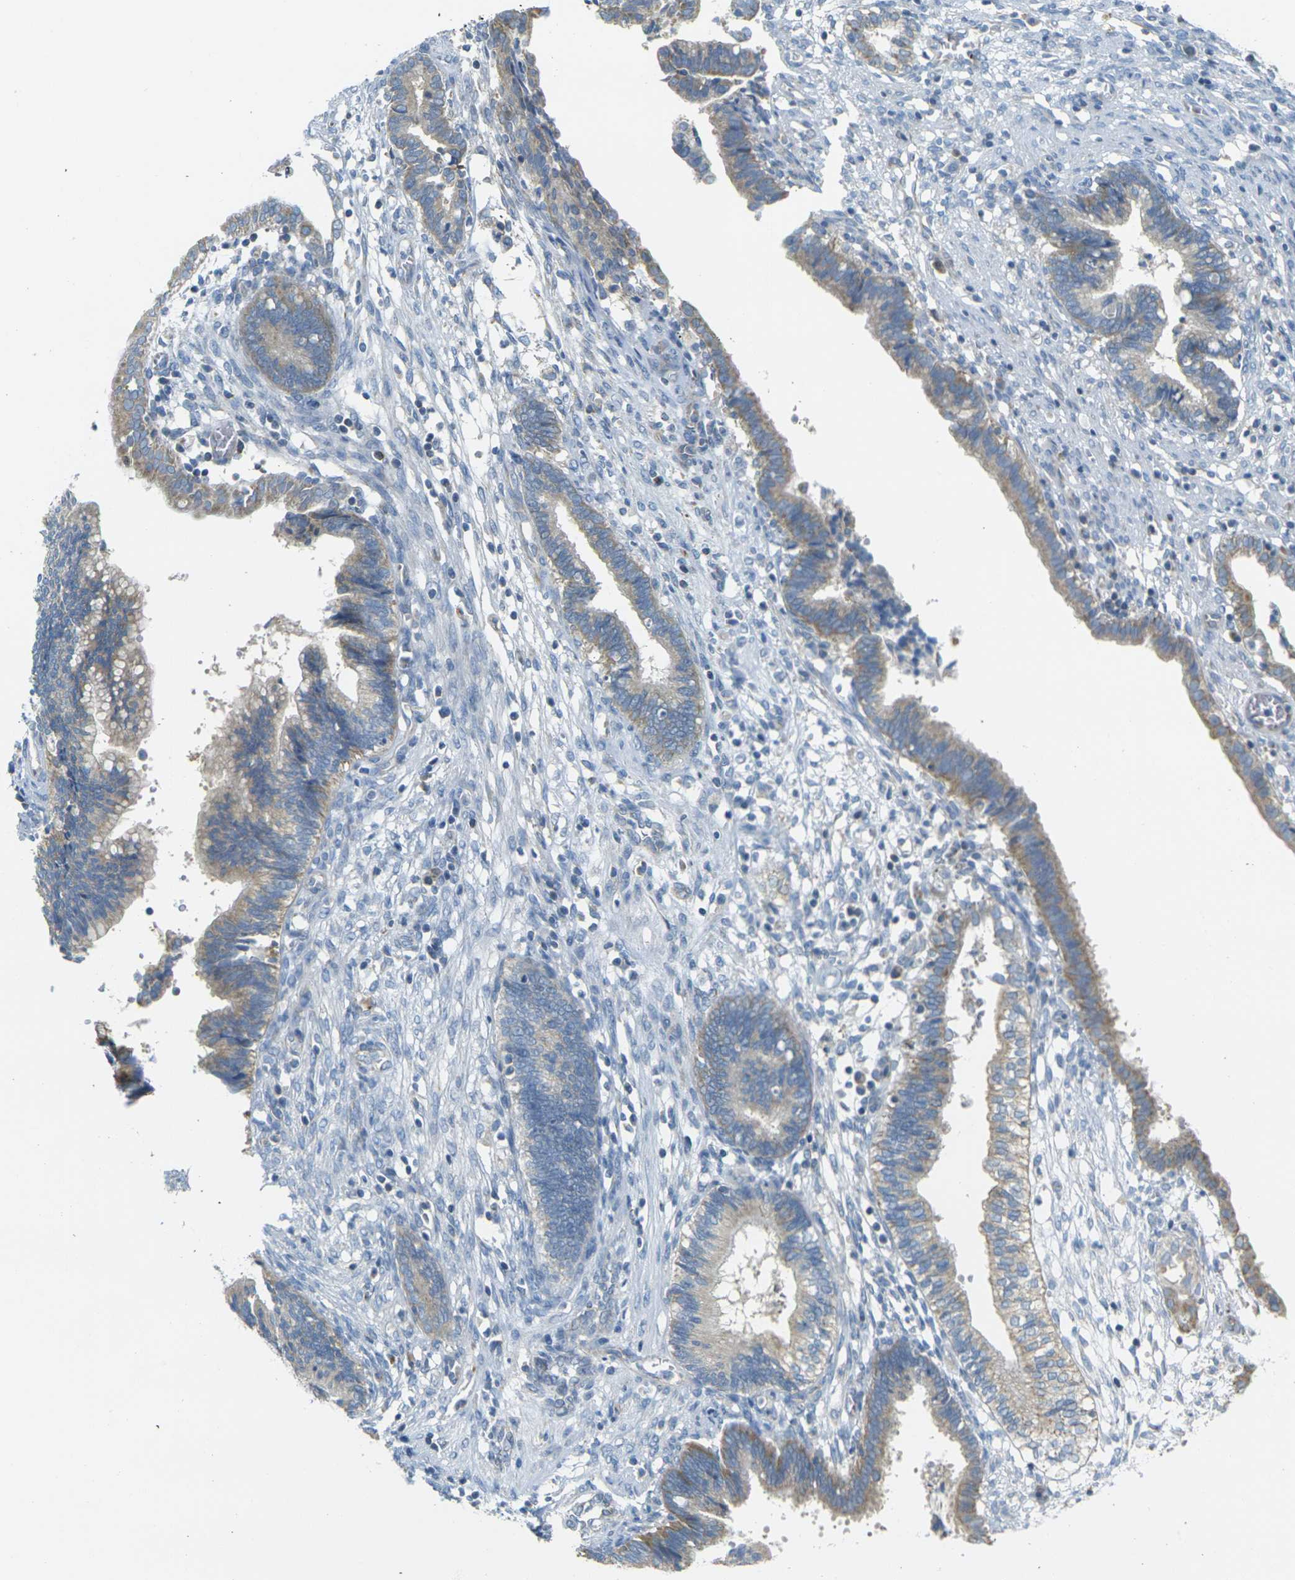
{"staining": {"intensity": "weak", "quantity": ">75%", "location": "cytoplasmic/membranous"}, "tissue": "cervical cancer", "cell_type": "Tumor cells", "image_type": "cancer", "snomed": [{"axis": "morphology", "description": "Adenocarcinoma, NOS"}, {"axis": "topography", "description": "Cervix"}], "caption": "The immunohistochemical stain highlights weak cytoplasmic/membranous positivity in tumor cells of cervical cancer (adenocarcinoma) tissue.", "gene": "PARD6B", "patient": {"sex": "female", "age": 44}}